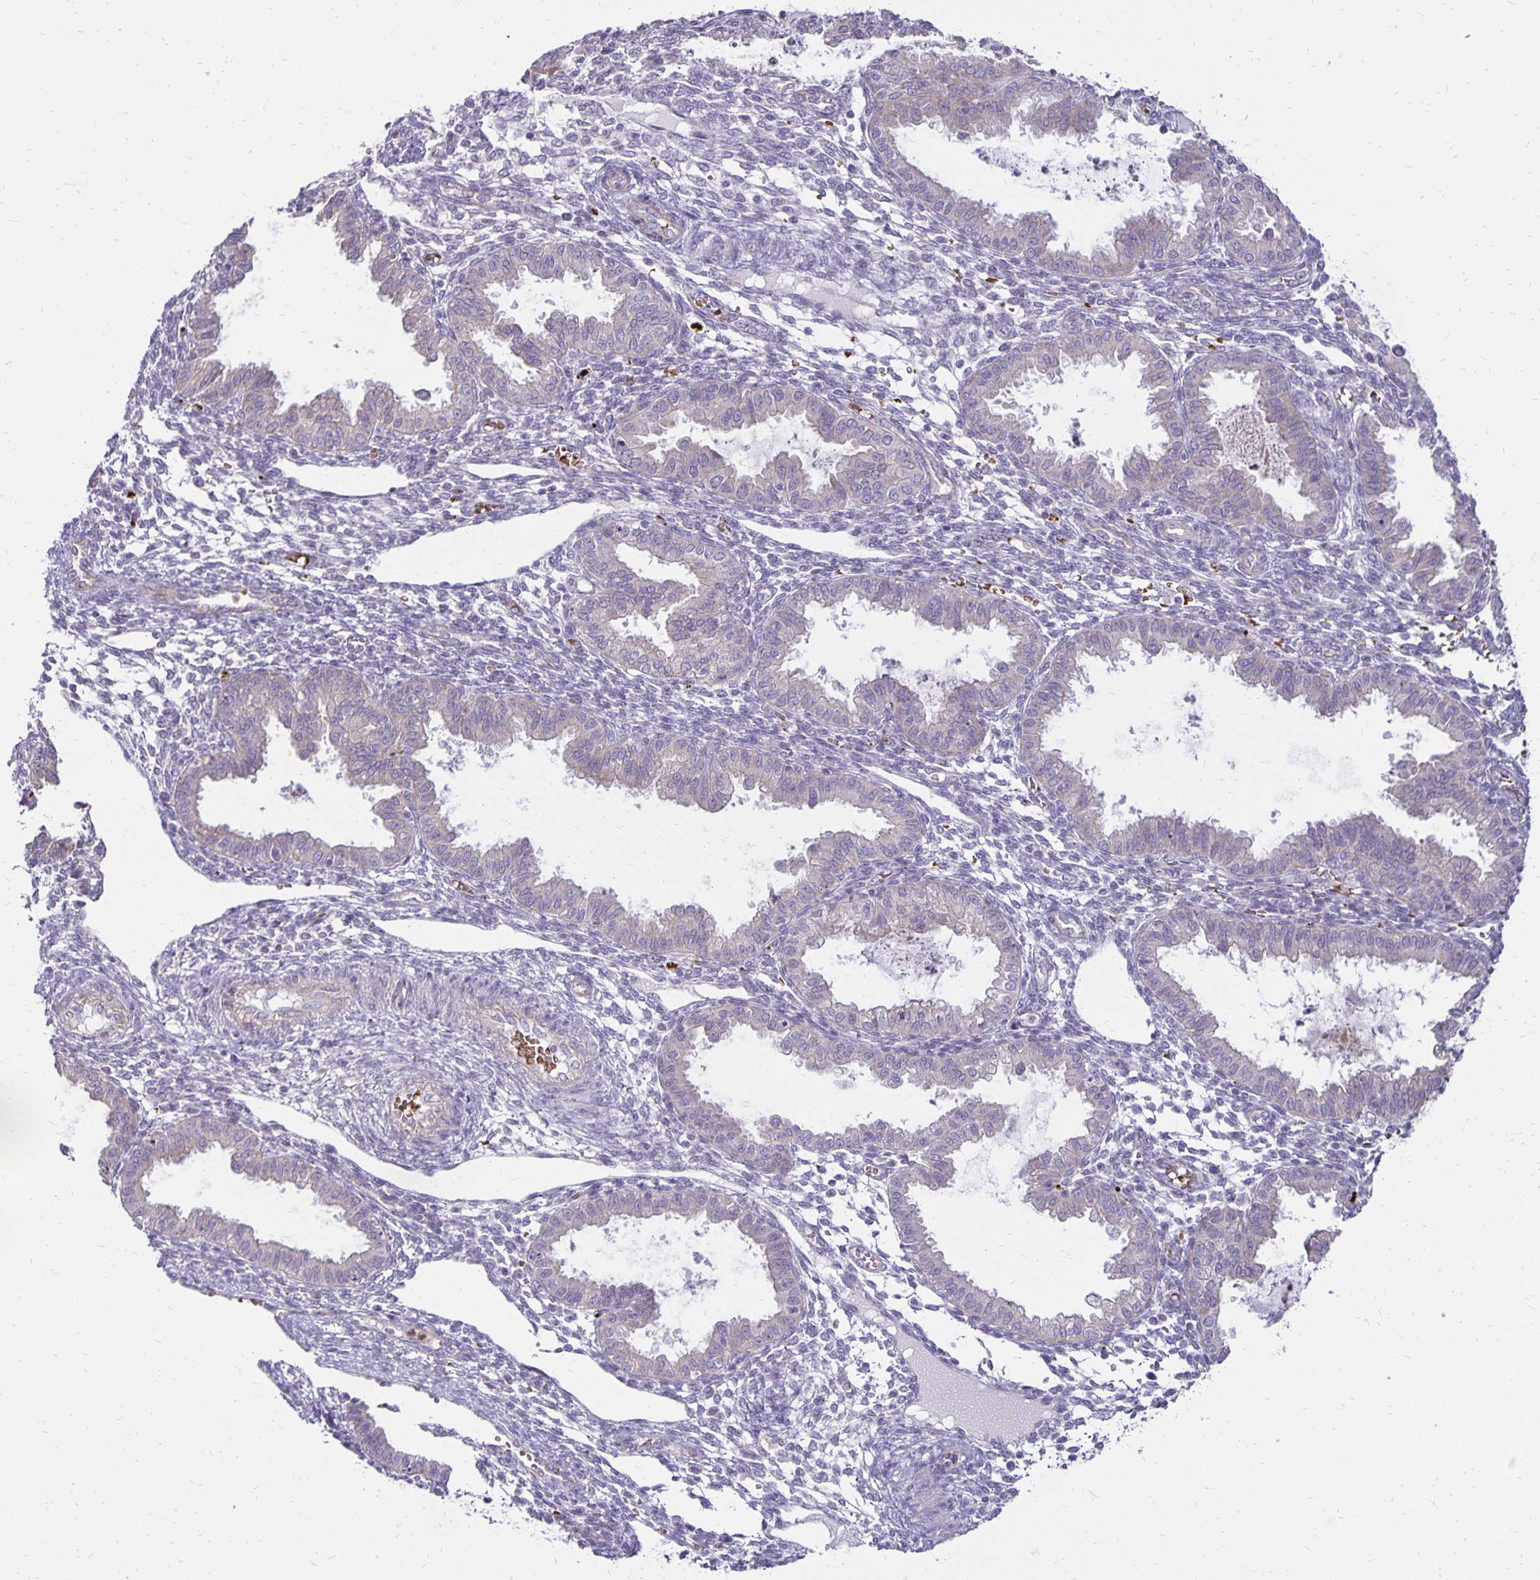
{"staining": {"intensity": "negative", "quantity": "none", "location": "none"}, "tissue": "endometrium", "cell_type": "Cells in endometrial stroma", "image_type": "normal", "snomed": [{"axis": "morphology", "description": "Normal tissue, NOS"}, {"axis": "topography", "description": "Endometrium"}], "caption": "DAB immunohistochemical staining of unremarkable human endometrium reveals no significant expression in cells in endometrial stroma. (DAB (3,3'-diaminobenzidine) immunohistochemistry (IHC) visualized using brightfield microscopy, high magnification).", "gene": "FN3K", "patient": {"sex": "female", "age": 33}}